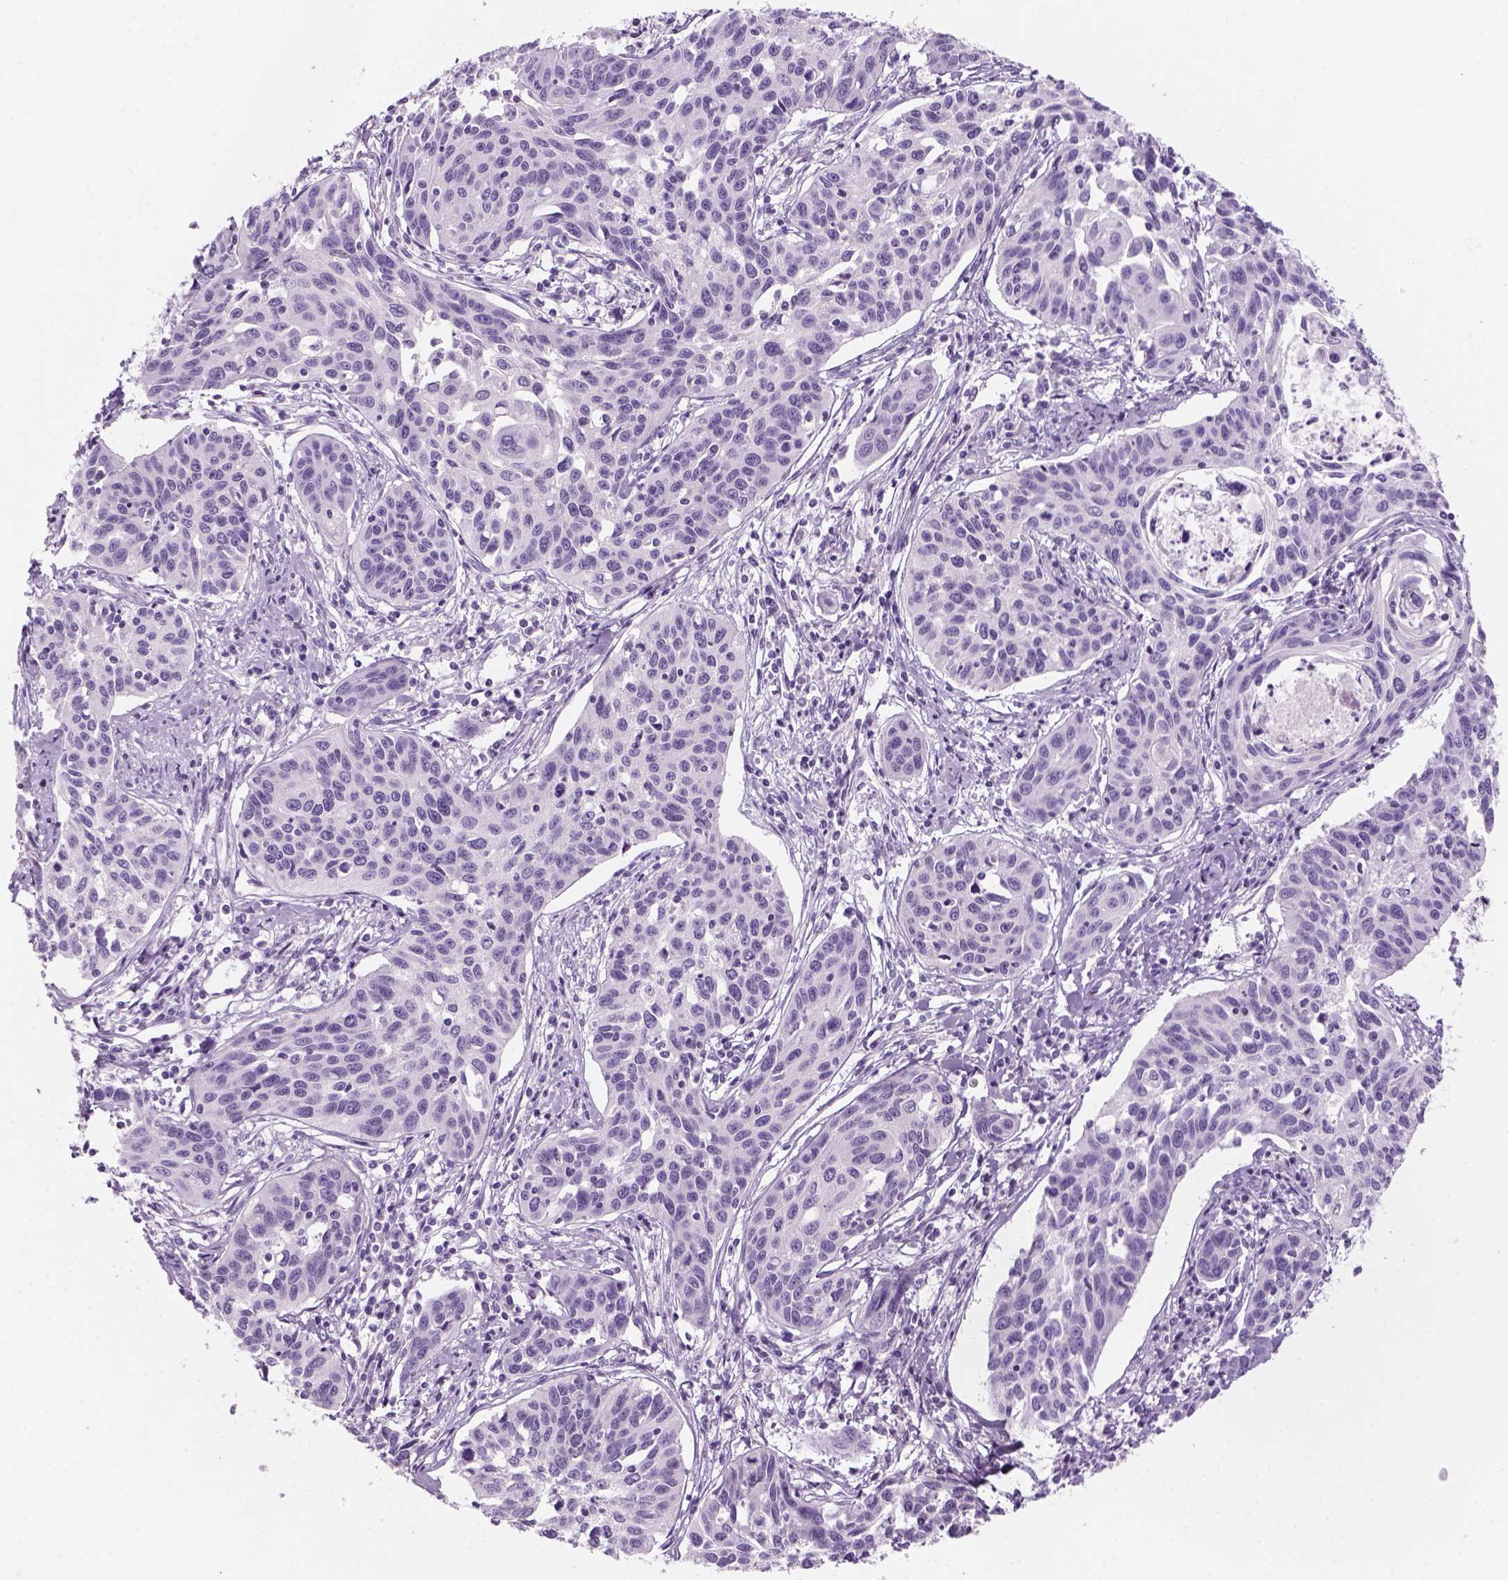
{"staining": {"intensity": "negative", "quantity": "none", "location": "none"}, "tissue": "cervical cancer", "cell_type": "Tumor cells", "image_type": "cancer", "snomed": [{"axis": "morphology", "description": "Squamous cell carcinoma, NOS"}, {"axis": "topography", "description": "Cervix"}], "caption": "This is an IHC image of human cervical squamous cell carcinoma. There is no positivity in tumor cells.", "gene": "KRTAP11-1", "patient": {"sex": "female", "age": 31}}